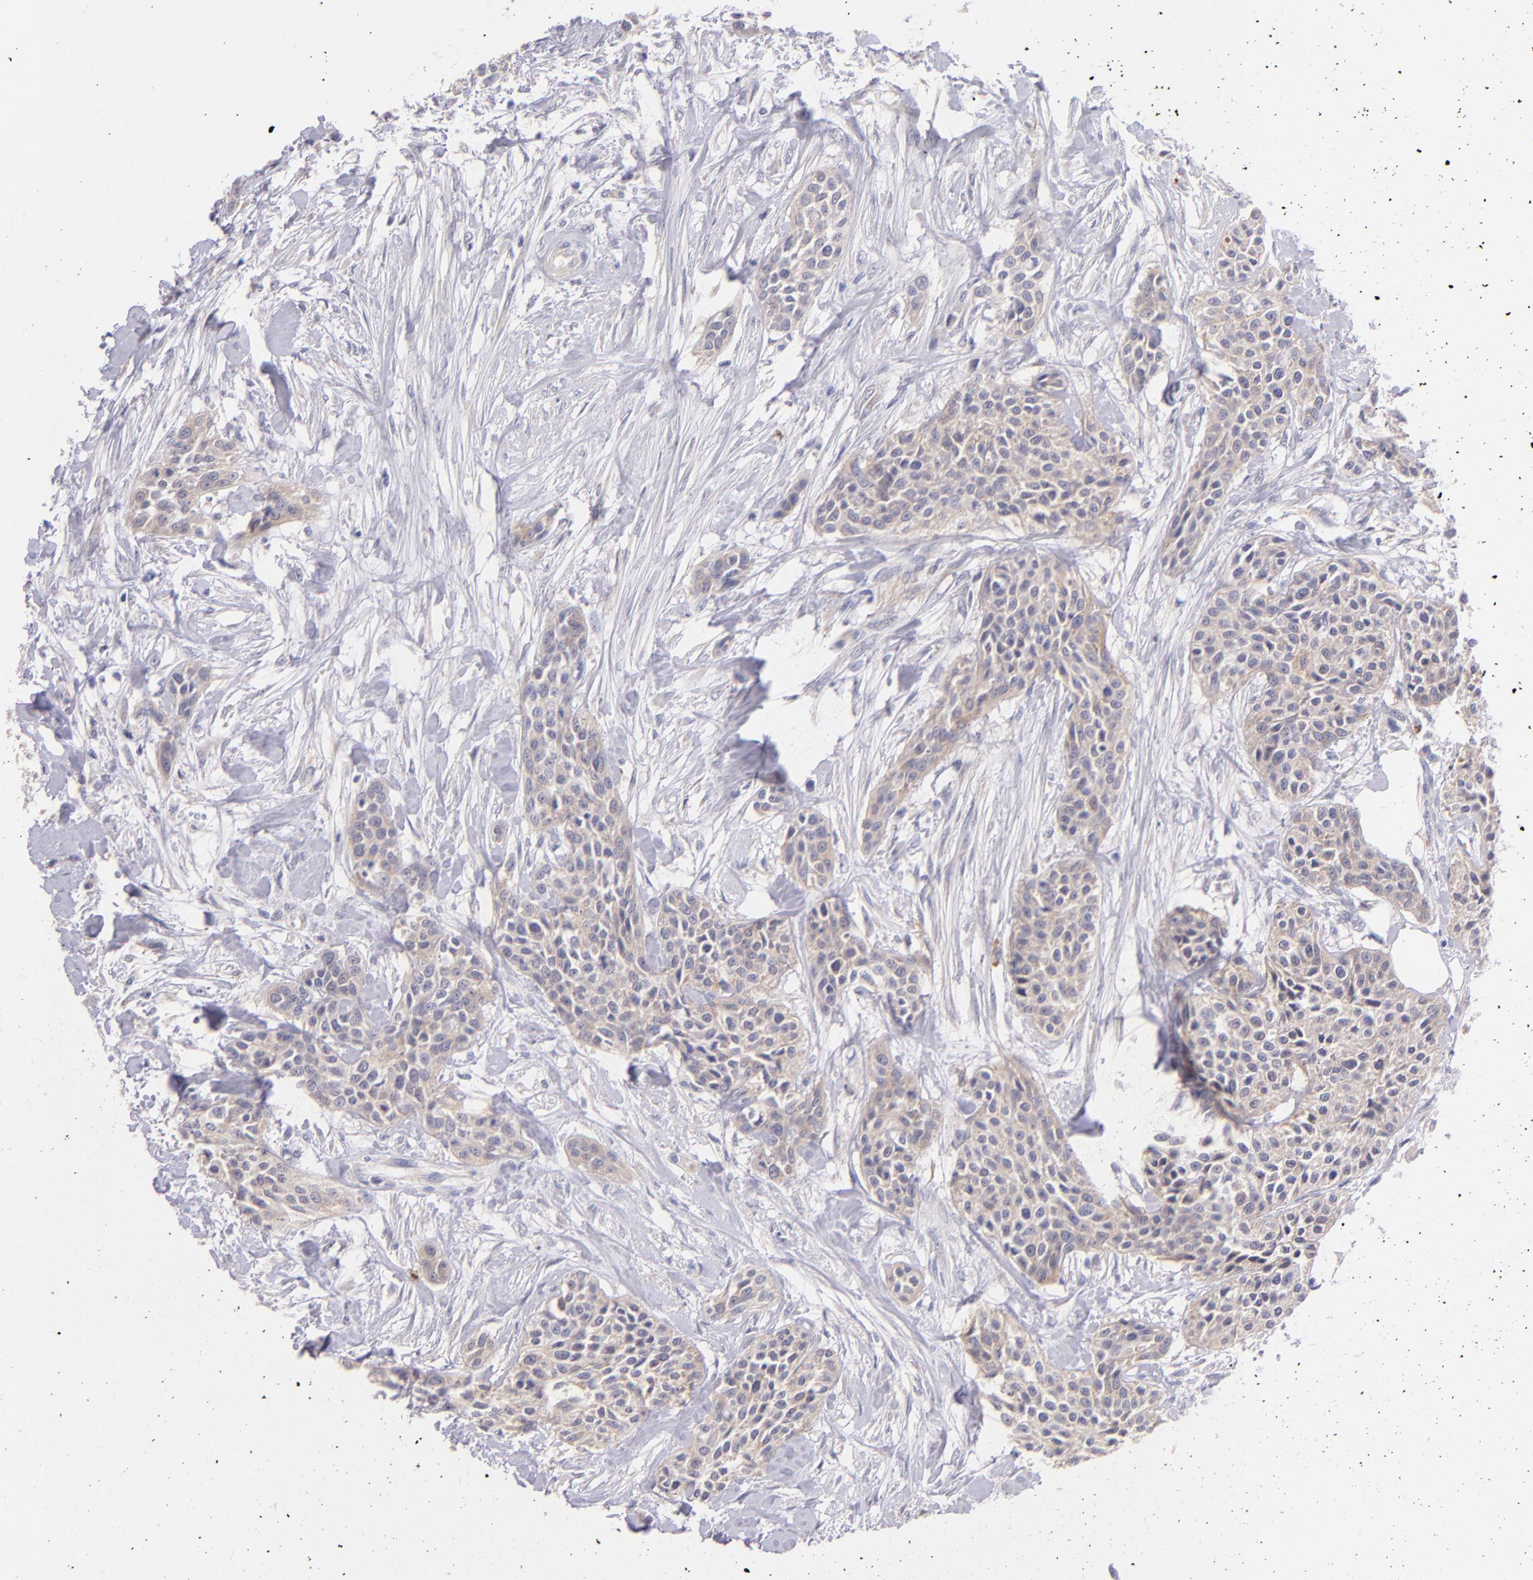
{"staining": {"intensity": "weak", "quantity": ">75%", "location": "cytoplasmic/membranous"}, "tissue": "urothelial cancer", "cell_type": "Tumor cells", "image_type": "cancer", "snomed": [{"axis": "morphology", "description": "Urothelial carcinoma, High grade"}, {"axis": "topography", "description": "Urinary bladder"}], "caption": "Brown immunohistochemical staining in urothelial cancer shows weak cytoplasmic/membranous expression in about >75% of tumor cells.", "gene": "SH2D4A", "patient": {"sex": "male", "age": 56}}